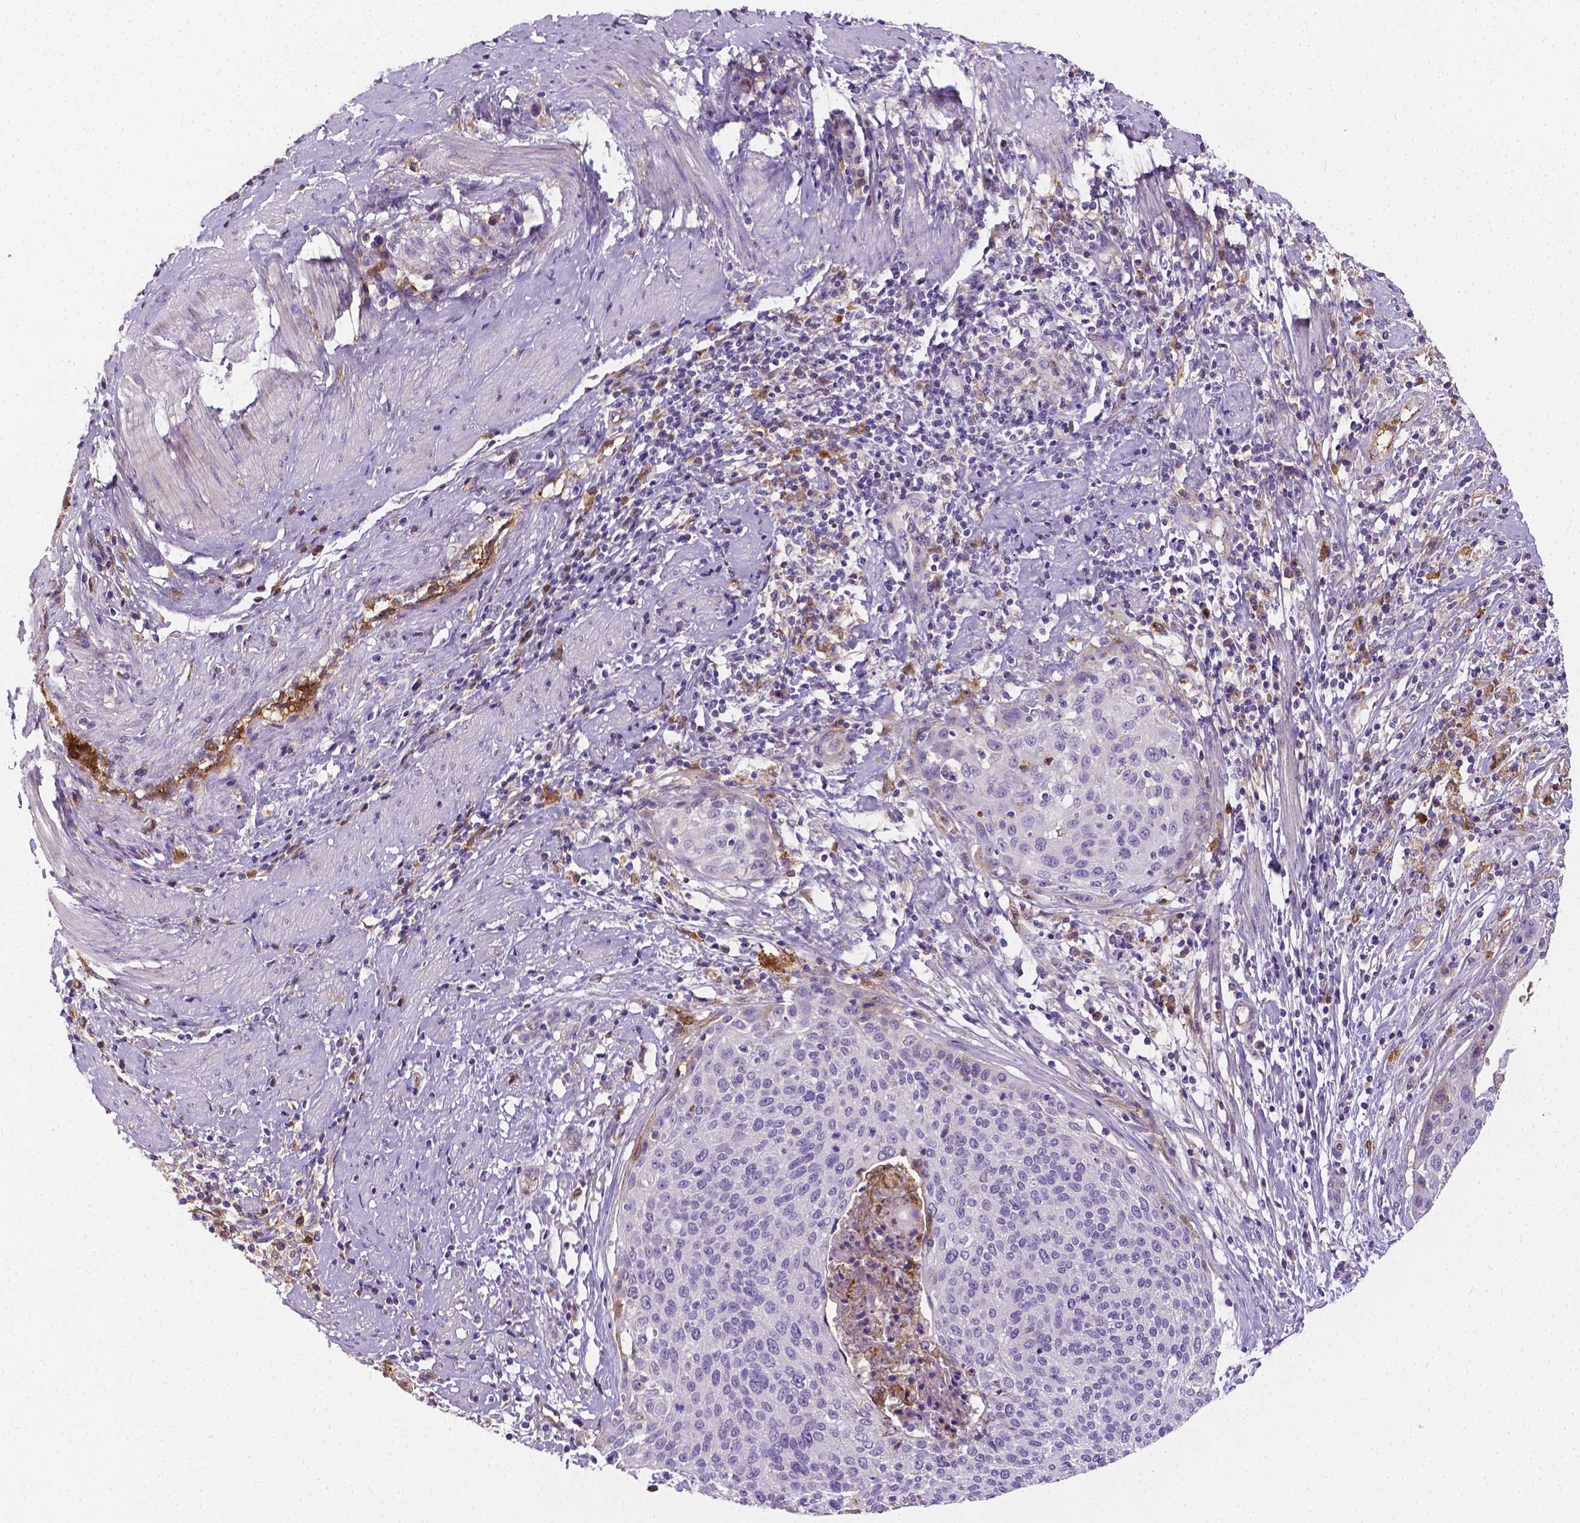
{"staining": {"intensity": "negative", "quantity": "none", "location": "none"}, "tissue": "cervical cancer", "cell_type": "Tumor cells", "image_type": "cancer", "snomed": [{"axis": "morphology", "description": "Squamous cell carcinoma, NOS"}, {"axis": "topography", "description": "Cervix"}], "caption": "IHC histopathology image of neoplastic tissue: cervical cancer (squamous cell carcinoma) stained with DAB (3,3'-diaminobenzidine) exhibits no significant protein staining in tumor cells.", "gene": "APOE", "patient": {"sex": "female", "age": 31}}